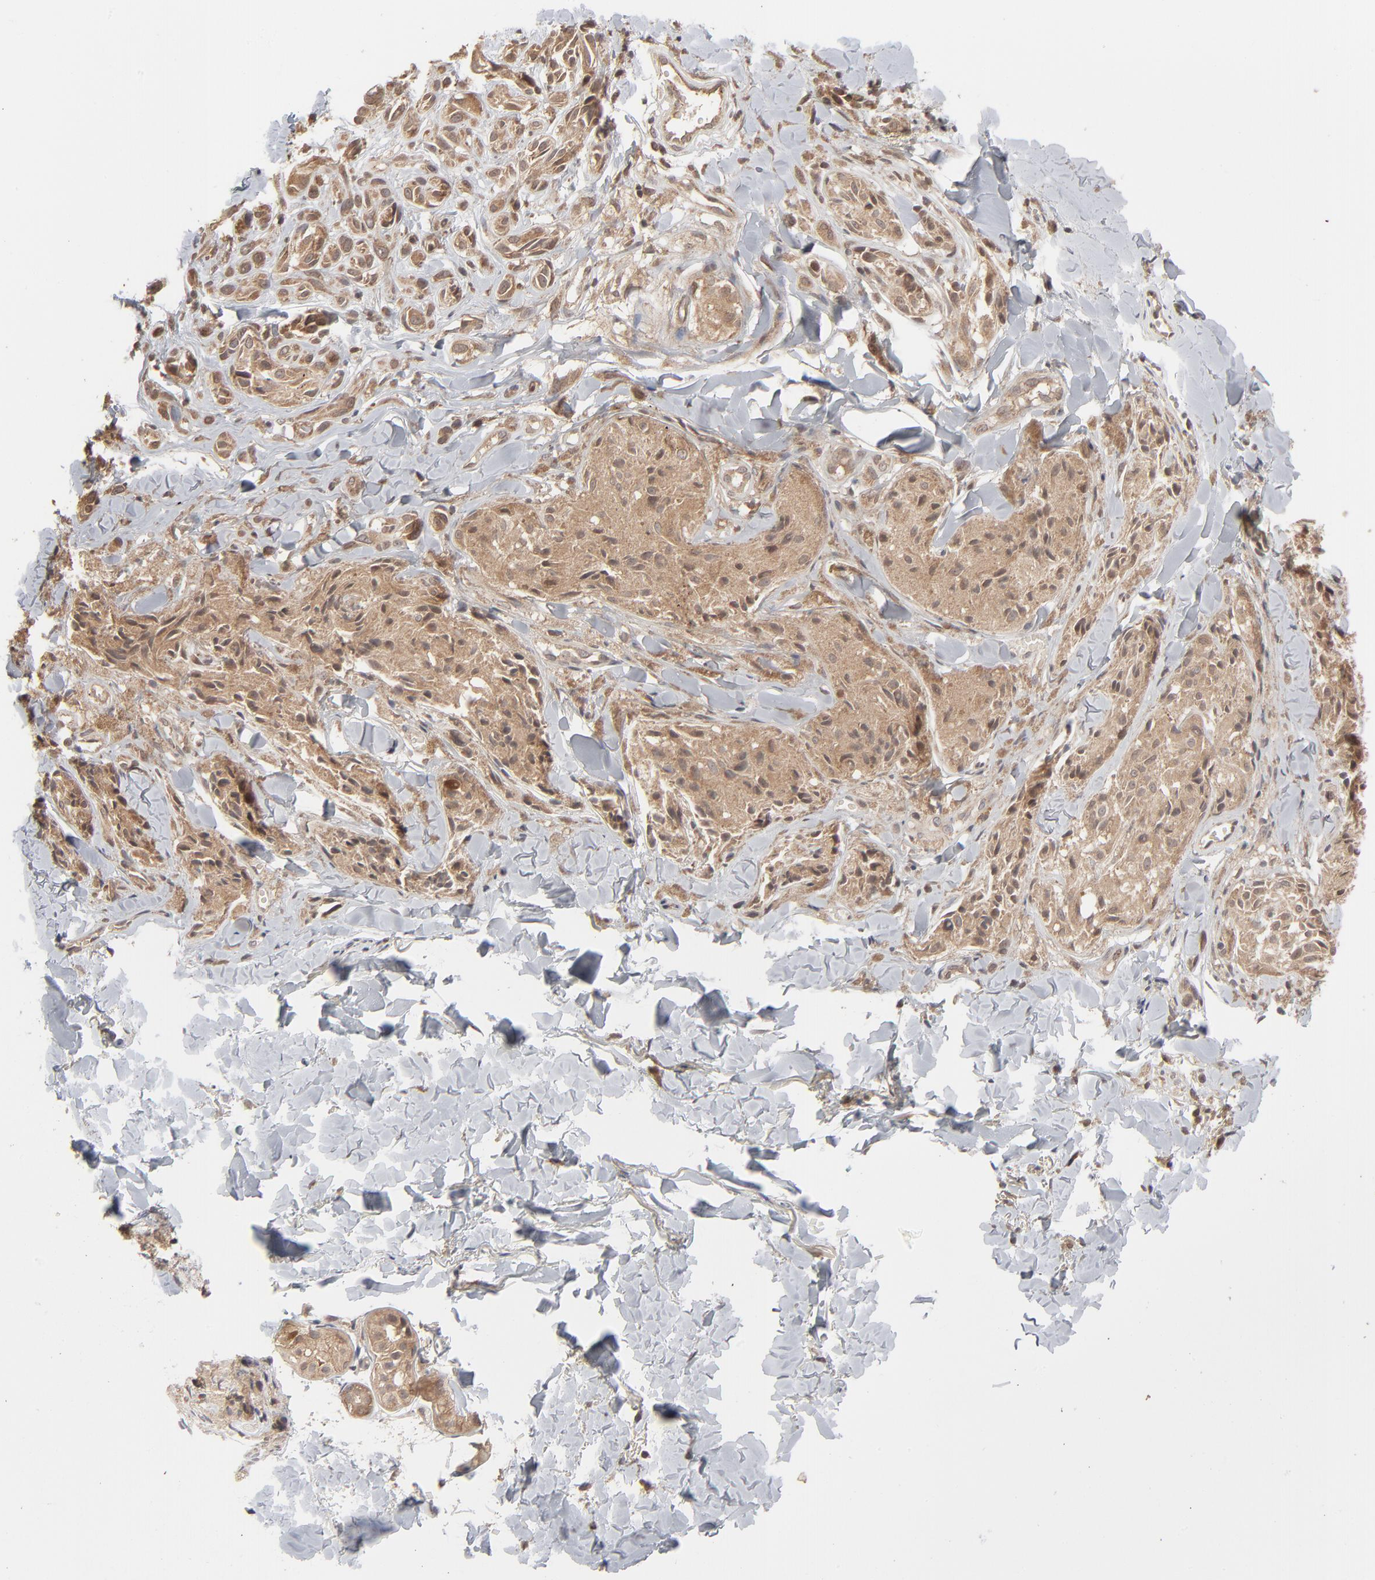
{"staining": {"intensity": "weak", "quantity": ">75%", "location": "cytoplasmic/membranous"}, "tissue": "melanoma", "cell_type": "Tumor cells", "image_type": "cancer", "snomed": [{"axis": "morphology", "description": "Malignant melanoma, Metastatic site"}, {"axis": "topography", "description": "Skin"}], "caption": "Protein expression analysis of human melanoma reveals weak cytoplasmic/membranous staining in approximately >75% of tumor cells.", "gene": "SCFD1", "patient": {"sex": "female", "age": 66}}